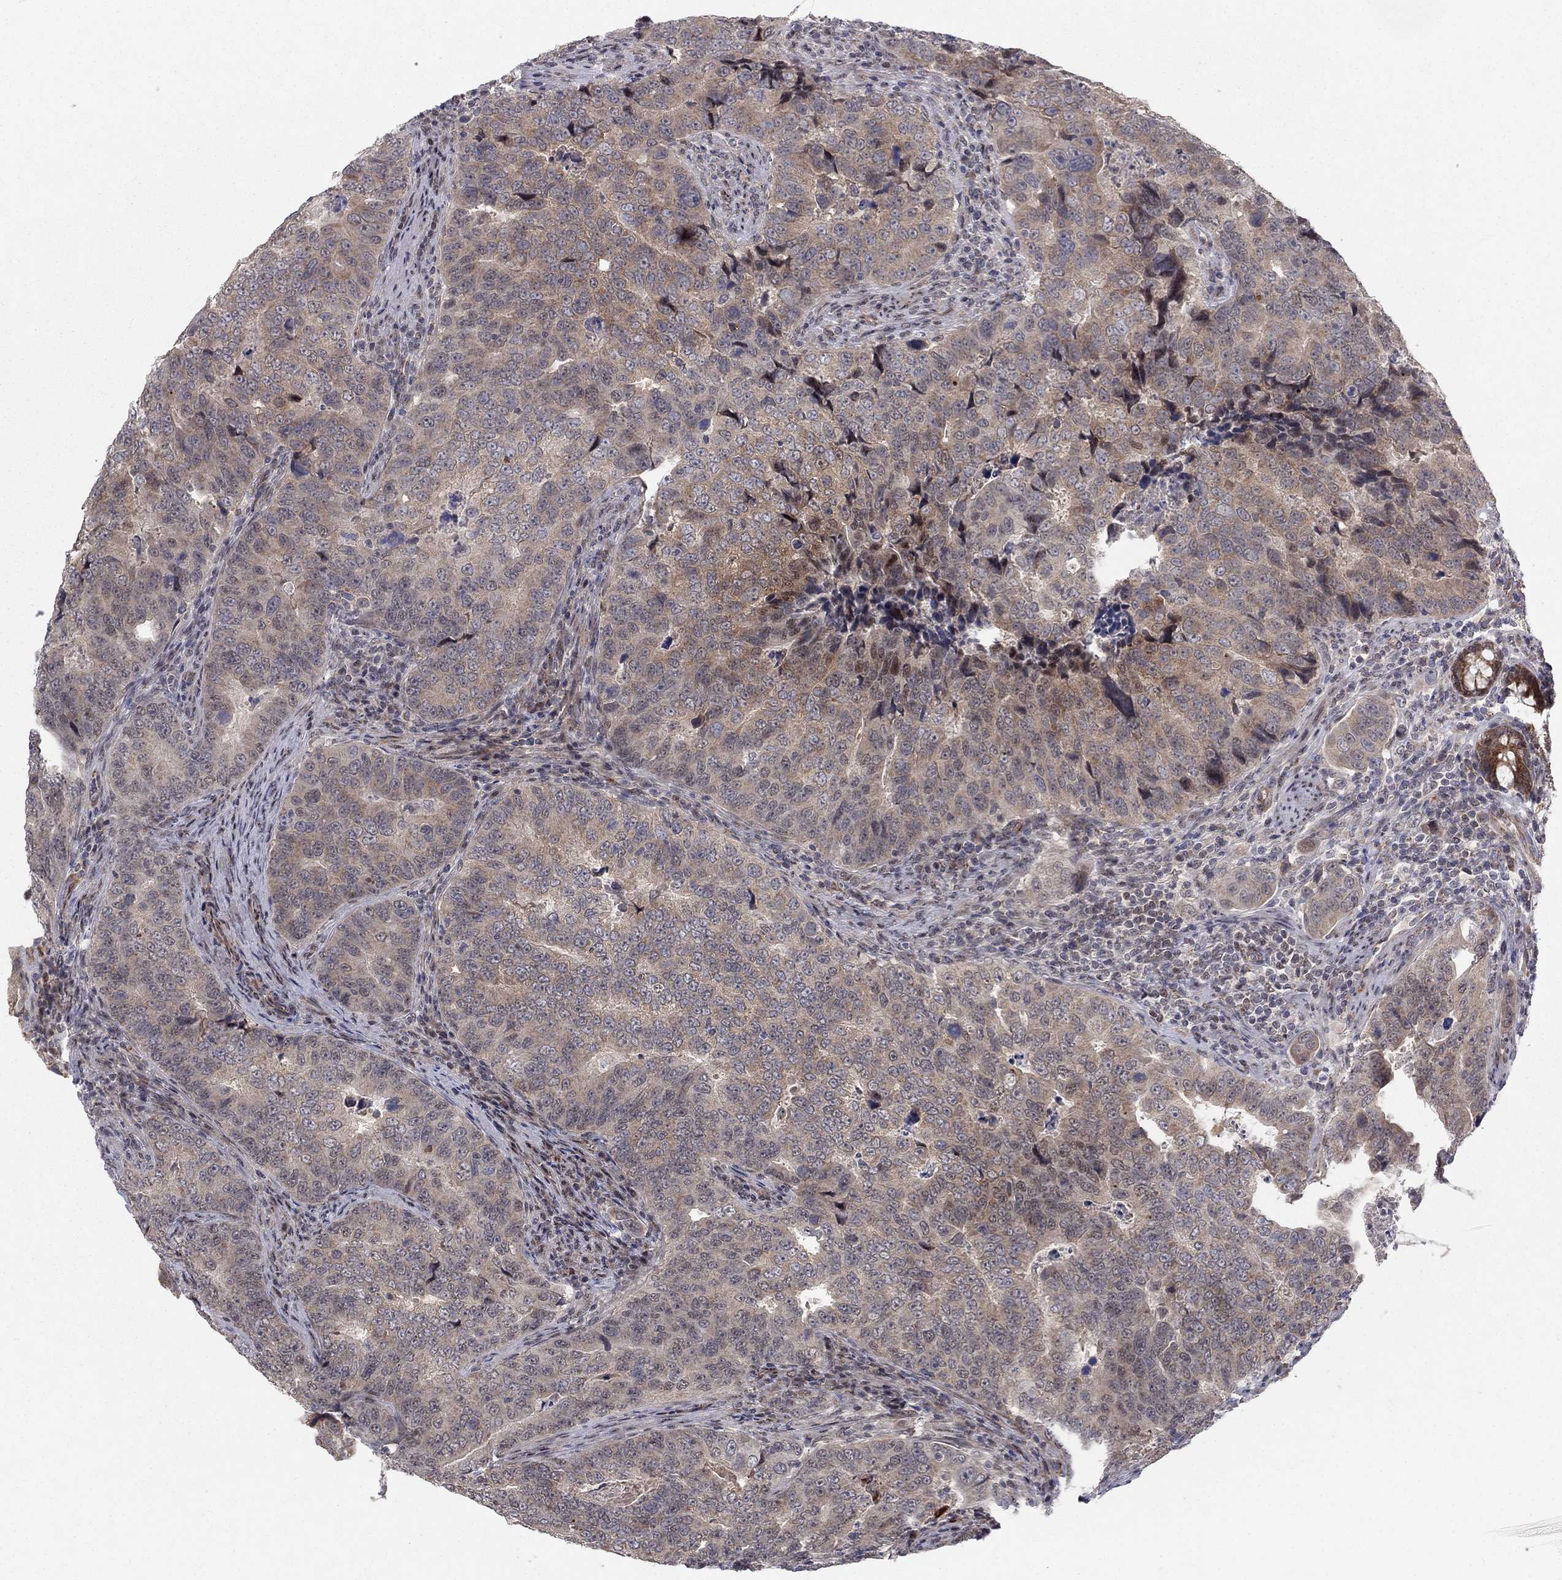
{"staining": {"intensity": "weak", "quantity": ">75%", "location": "cytoplasmic/membranous"}, "tissue": "colorectal cancer", "cell_type": "Tumor cells", "image_type": "cancer", "snomed": [{"axis": "morphology", "description": "Adenocarcinoma, NOS"}, {"axis": "topography", "description": "Colon"}], "caption": "Colorectal adenocarcinoma stained with immunohistochemistry displays weak cytoplasmic/membranous expression in approximately >75% of tumor cells.", "gene": "ZNF395", "patient": {"sex": "female", "age": 72}}